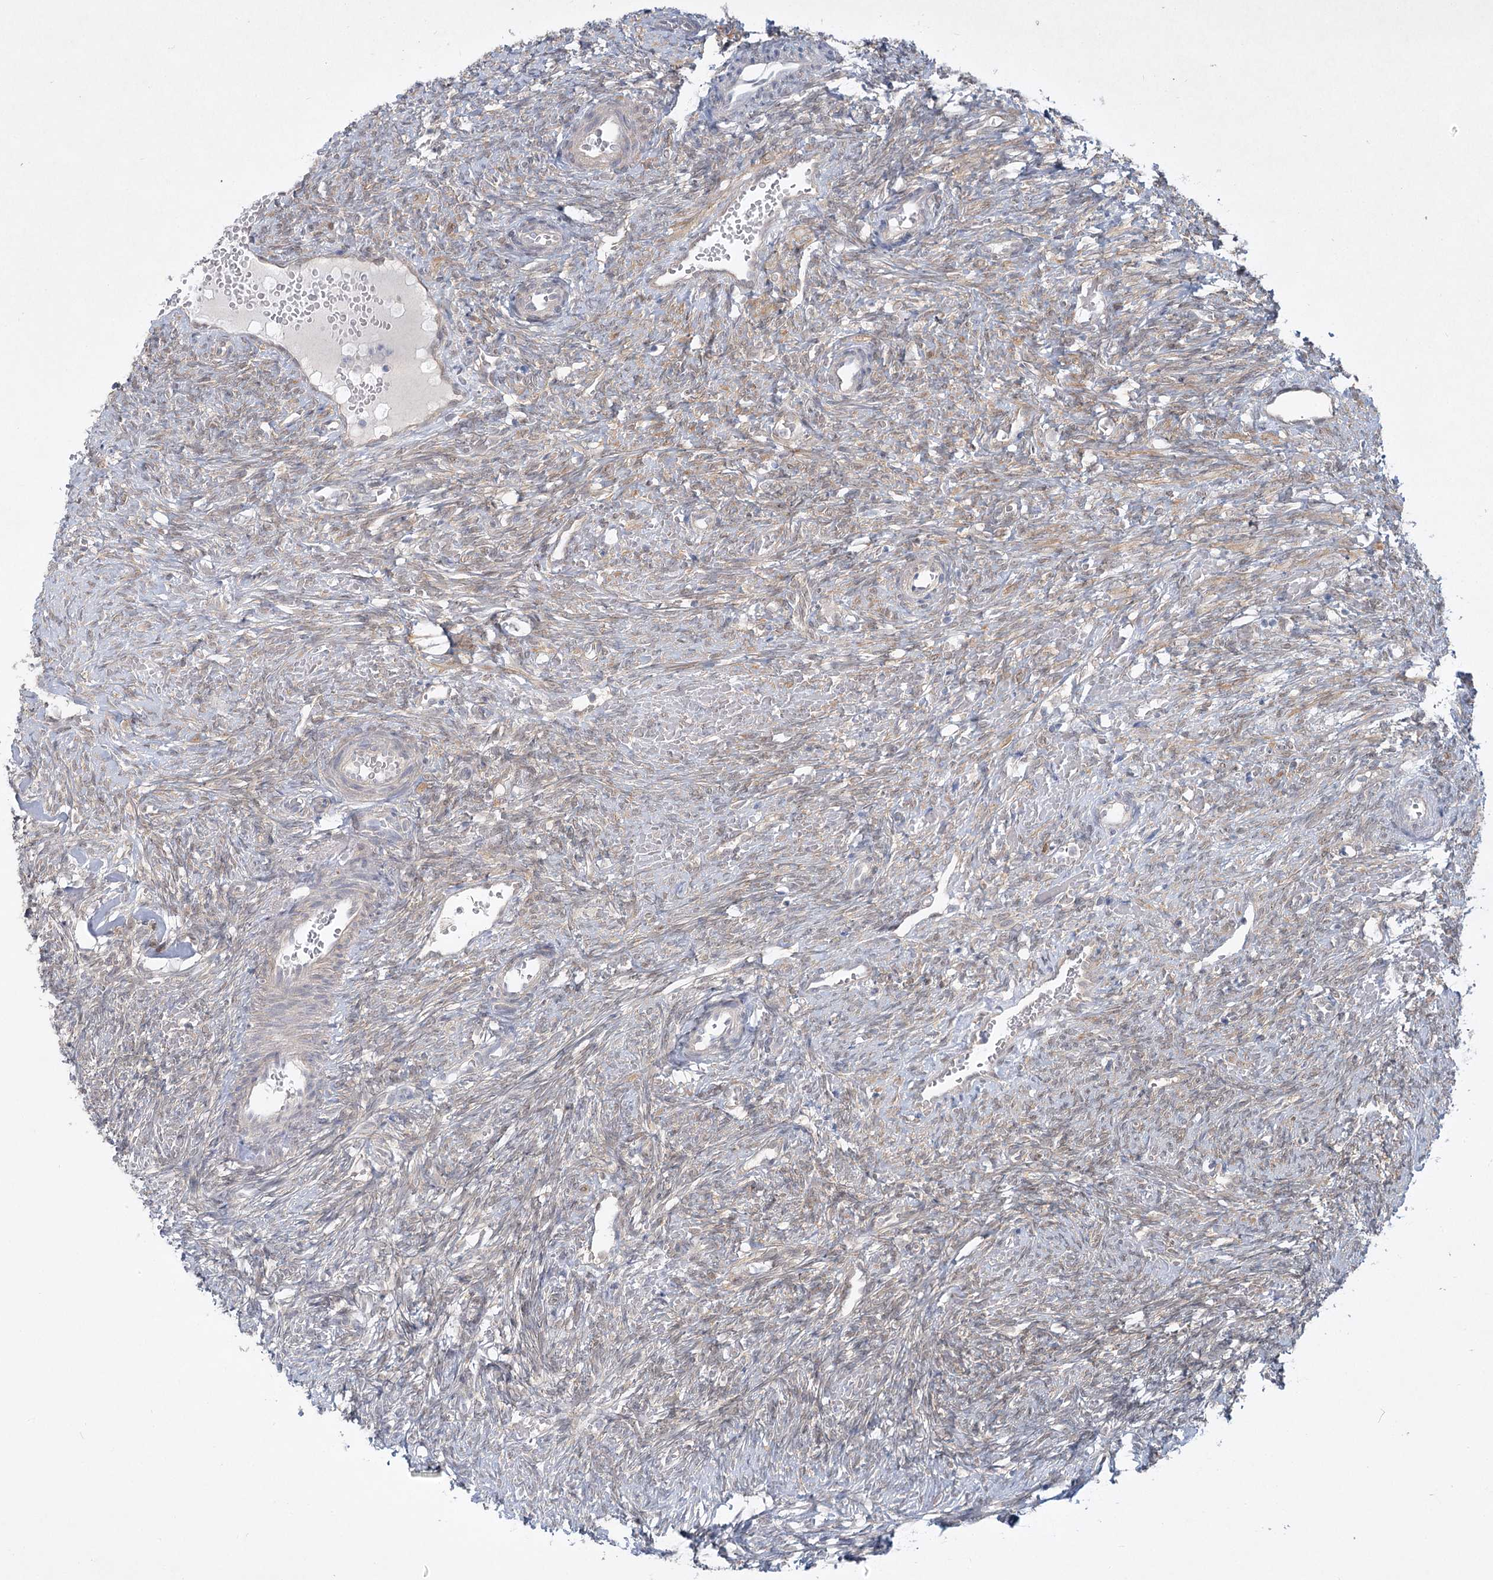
{"staining": {"intensity": "weak", "quantity": ">75%", "location": "cytoplasmic/membranous"}, "tissue": "ovary", "cell_type": "Follicle cells", "image_type": "normal", "snomed": [{"axis": "morphology", "description": "Normal tissue, NOS"}, {"axis": "topography", "description": "Ovary"}], "caption": "Brown immunohistochemical staining in benign ovary demonstrates weak cytoplasmic/membranous expression in approximately >75% of follicle cells. (Stains: DAB in brown, nuclei in blue, Microscopy: brightfield microscopy at high magnification).", "gene": "AAMDC", "patient": {"sex": "female", "age": 41}}